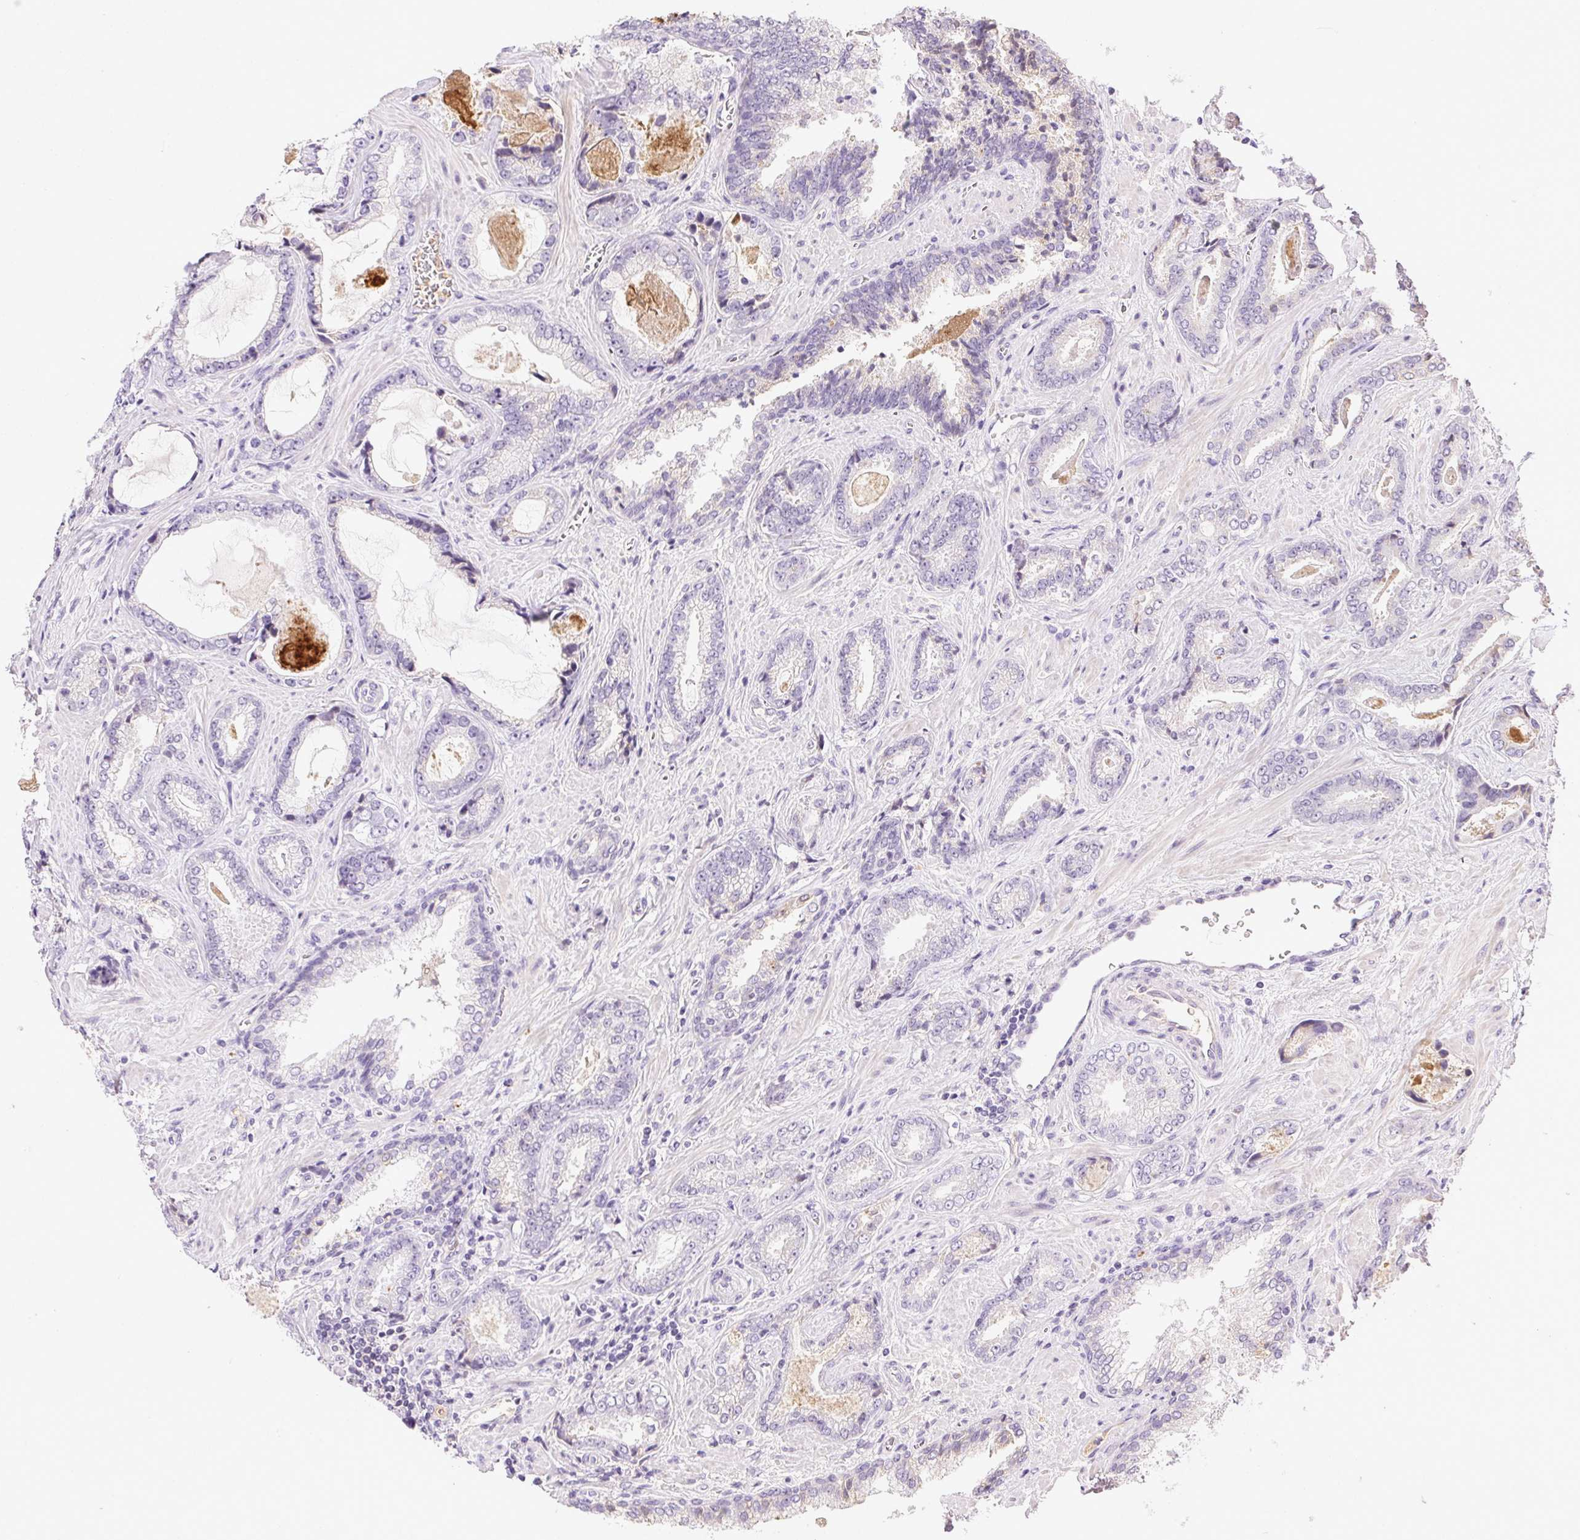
{"staining": {"intensity": "negative", "quantity": "none", "location": "none"}, "tissue": "prostate cancer", "cell_type": "Tumor cells", "image_type": "cancer", "snomed": [{"axis": "morphology", "description": "Adenocarcinoma, Low grade"}, {"axis": "topography", "description": "Prostate"}], "caption": "This is a photomicrograph of immunohistochemistry (IHC) staining of adenocarcinoma (low-grade) (prostate), which shows no expression in tumor cells. (Immunohistochemistry, brightfield microscopy, high magnification).", "gene": "BPIFB2", "patient": {"sex": "male", "age": 61}}